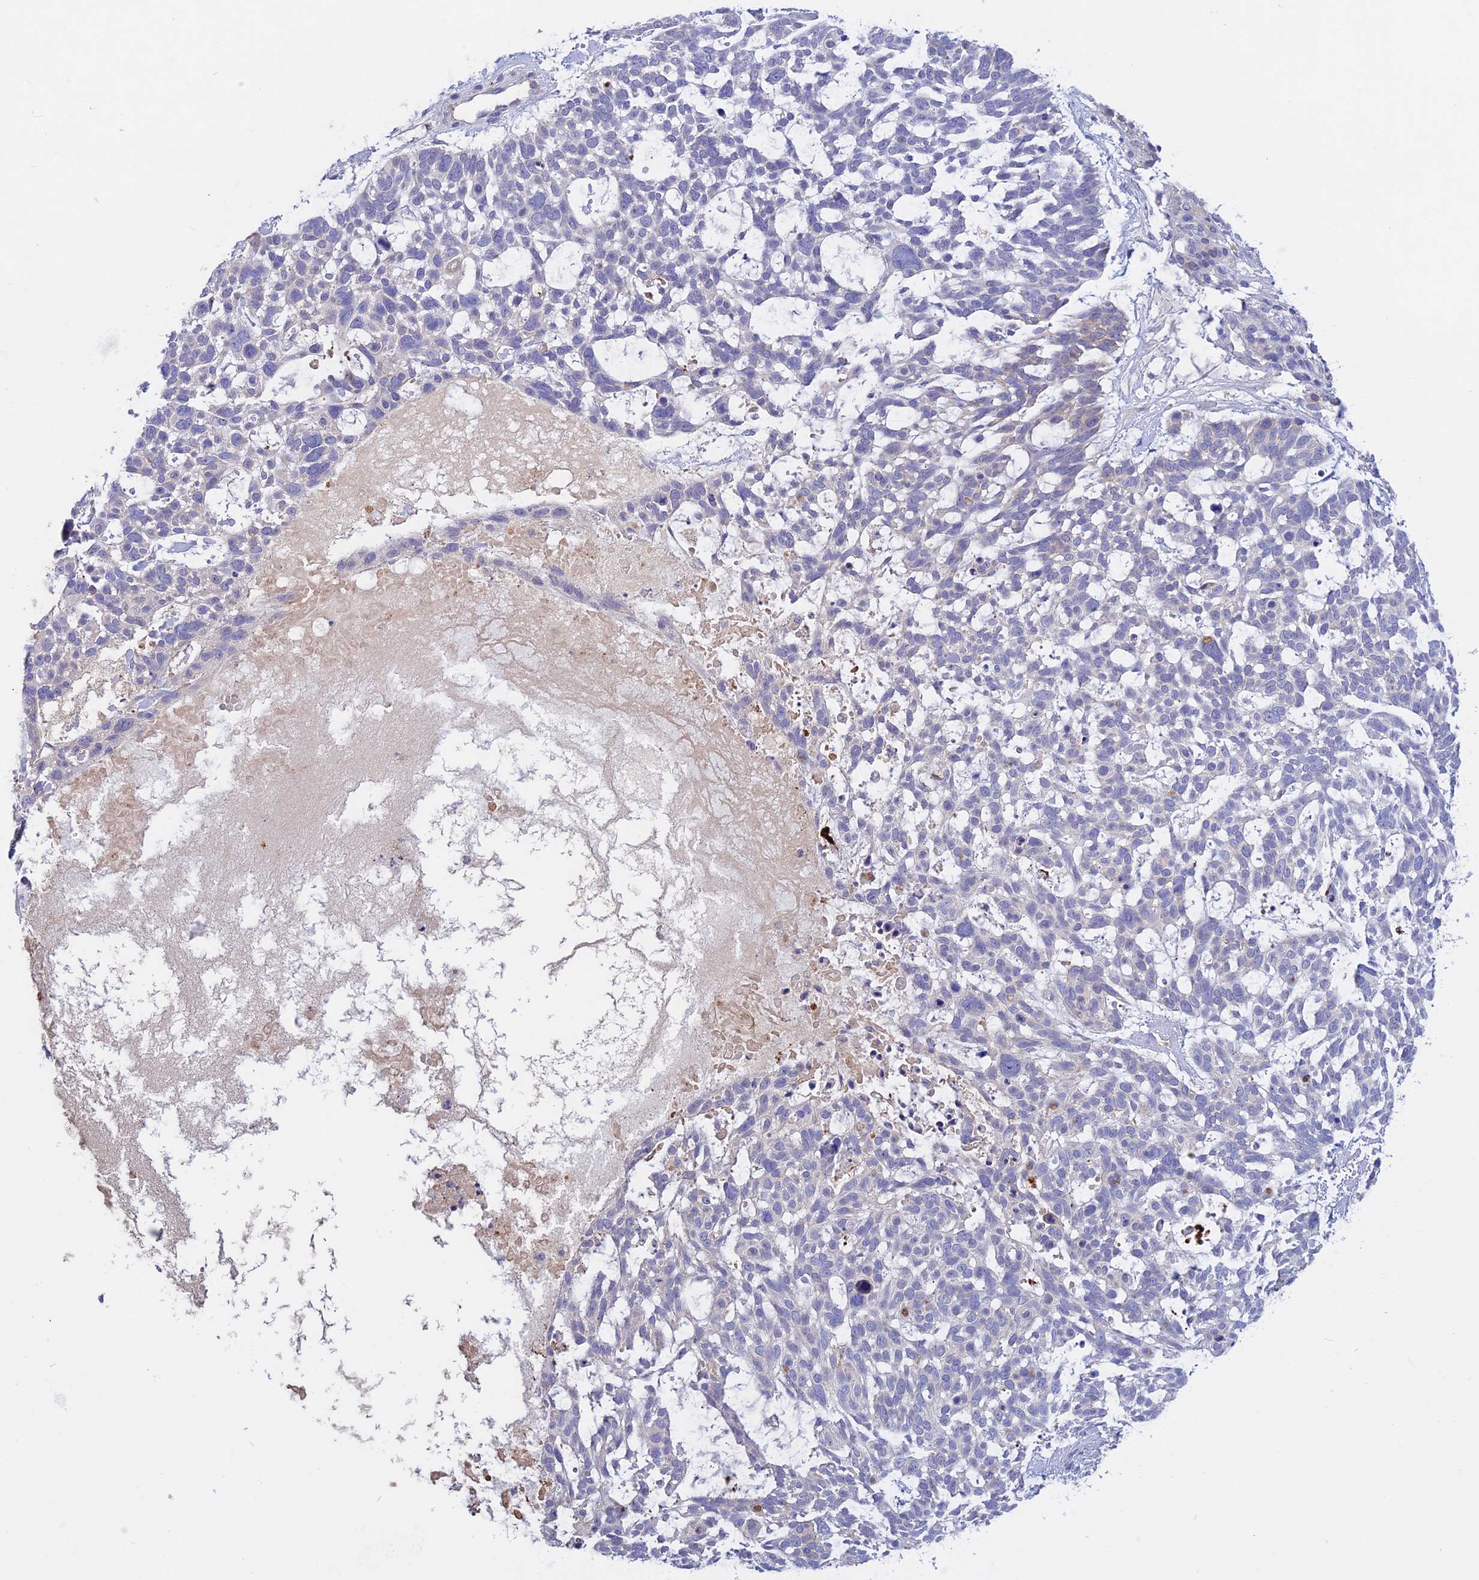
{"staining": {"intensity": "negative", "quantity": "none", "location": "none"}, "tissue": "skin cancer", "cell_type": "Tumor cells", "image_type": "cancer", "snomed": [{"axis": "morphology", "description": "Basal cell carcinoma"}, {"axis": "topography", "description": "Skin"}], "caption": "Immunohistochemical staining of skin cancer (basal cell carcinoma) displays no significant staining in tumor cells.", "gene": "GK5", "patient": {"sex": "male", "age": 88}}